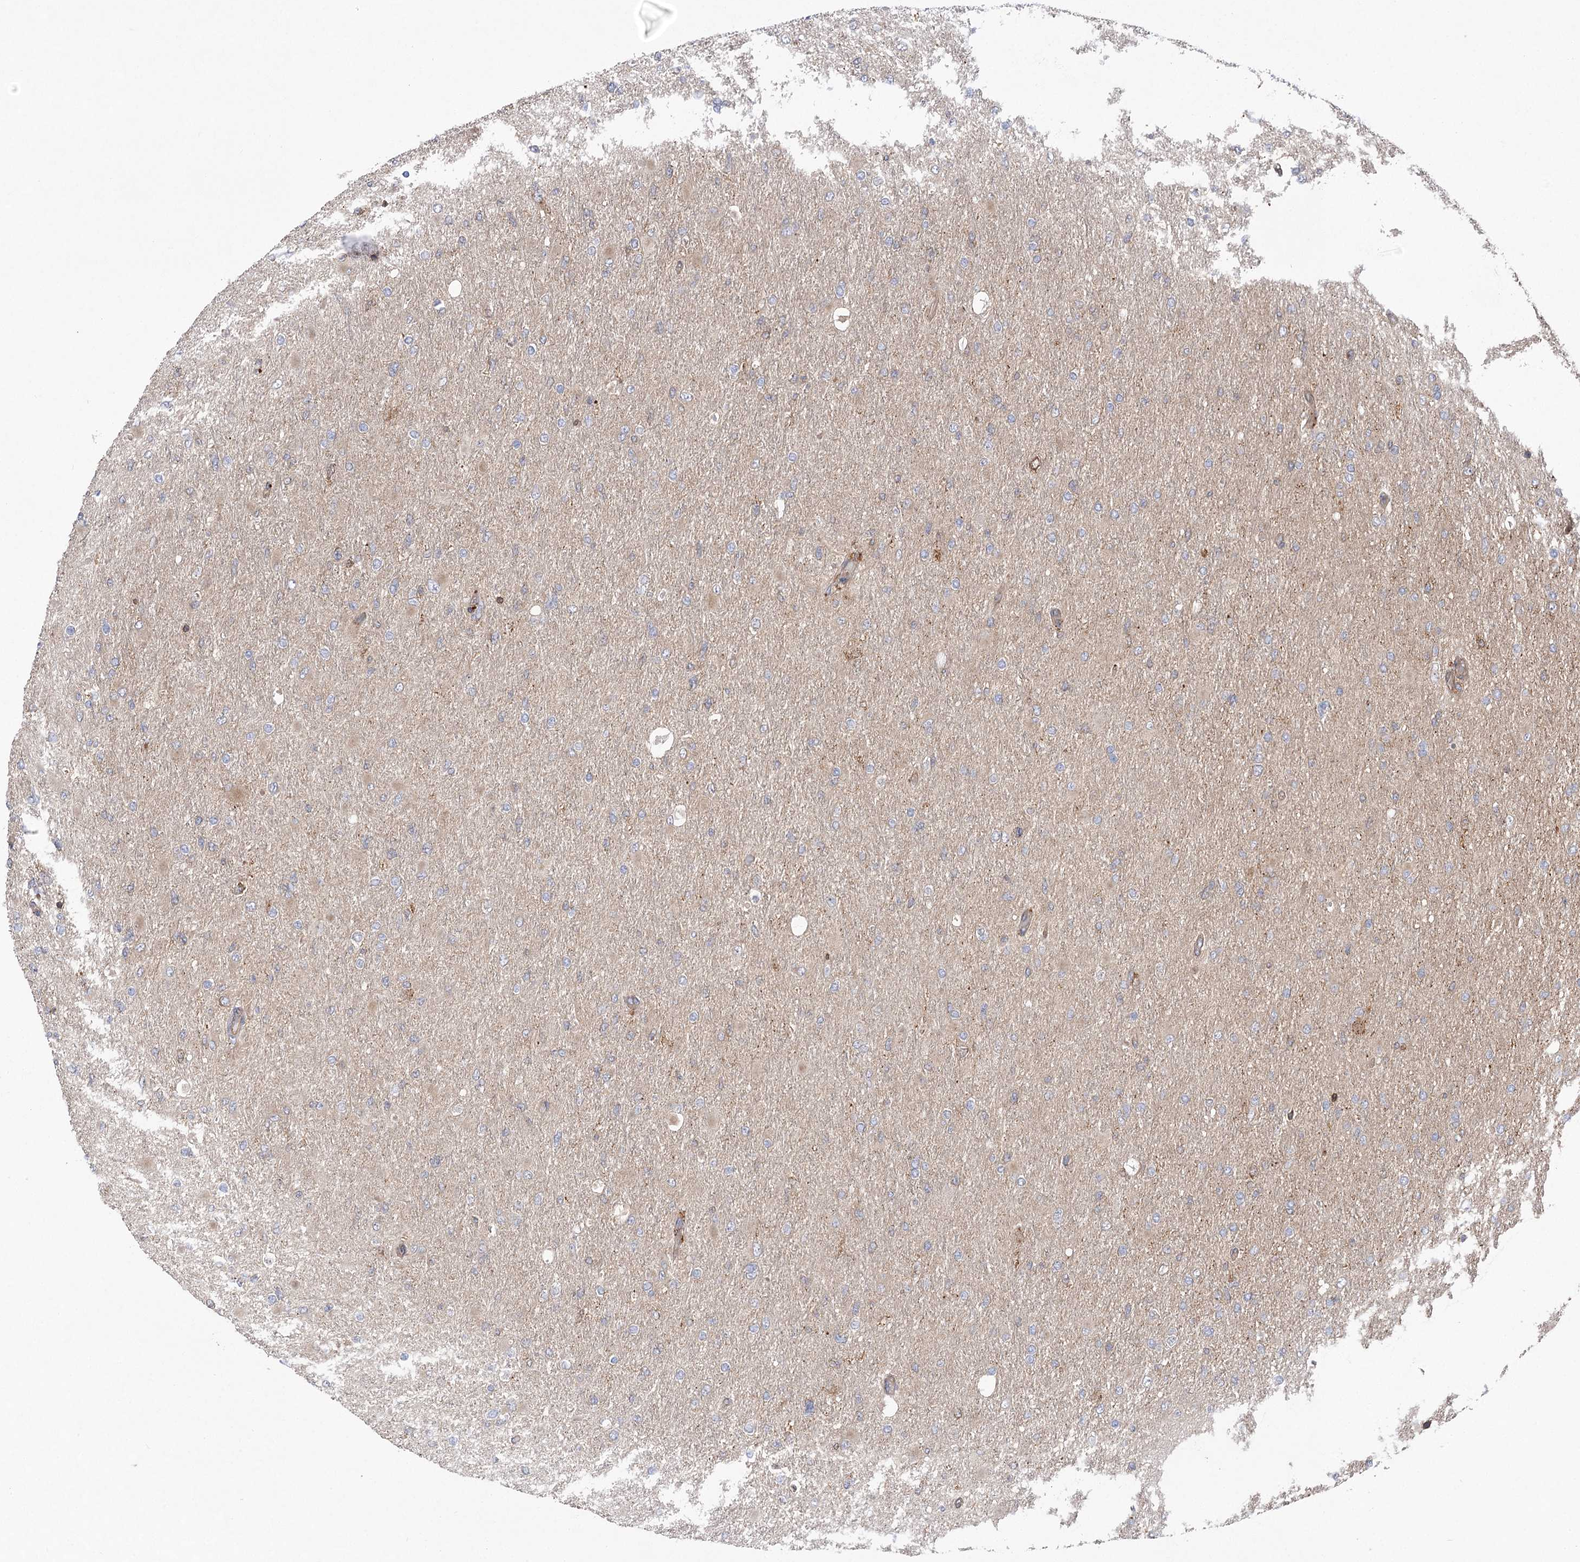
{"staining": {"intensity": "negative", "quantity": "none", "location": "none"}, "tissue": "glioma", "cell_type": "Tumor cells", "image_type": "cancer", "snomed": [{"axis": "morphology", "description": "Glioma, malignant, High grade"}, {"axis": "topography", "description": "Cerebral cortex"}], "caption": "Immunohistochemistry (IHC) of human malignant glioma (high-grade) exhibits no positivity in tumor cells.", "gene": "VPS37B", "patient": {"sex": "female", "age": 36}}